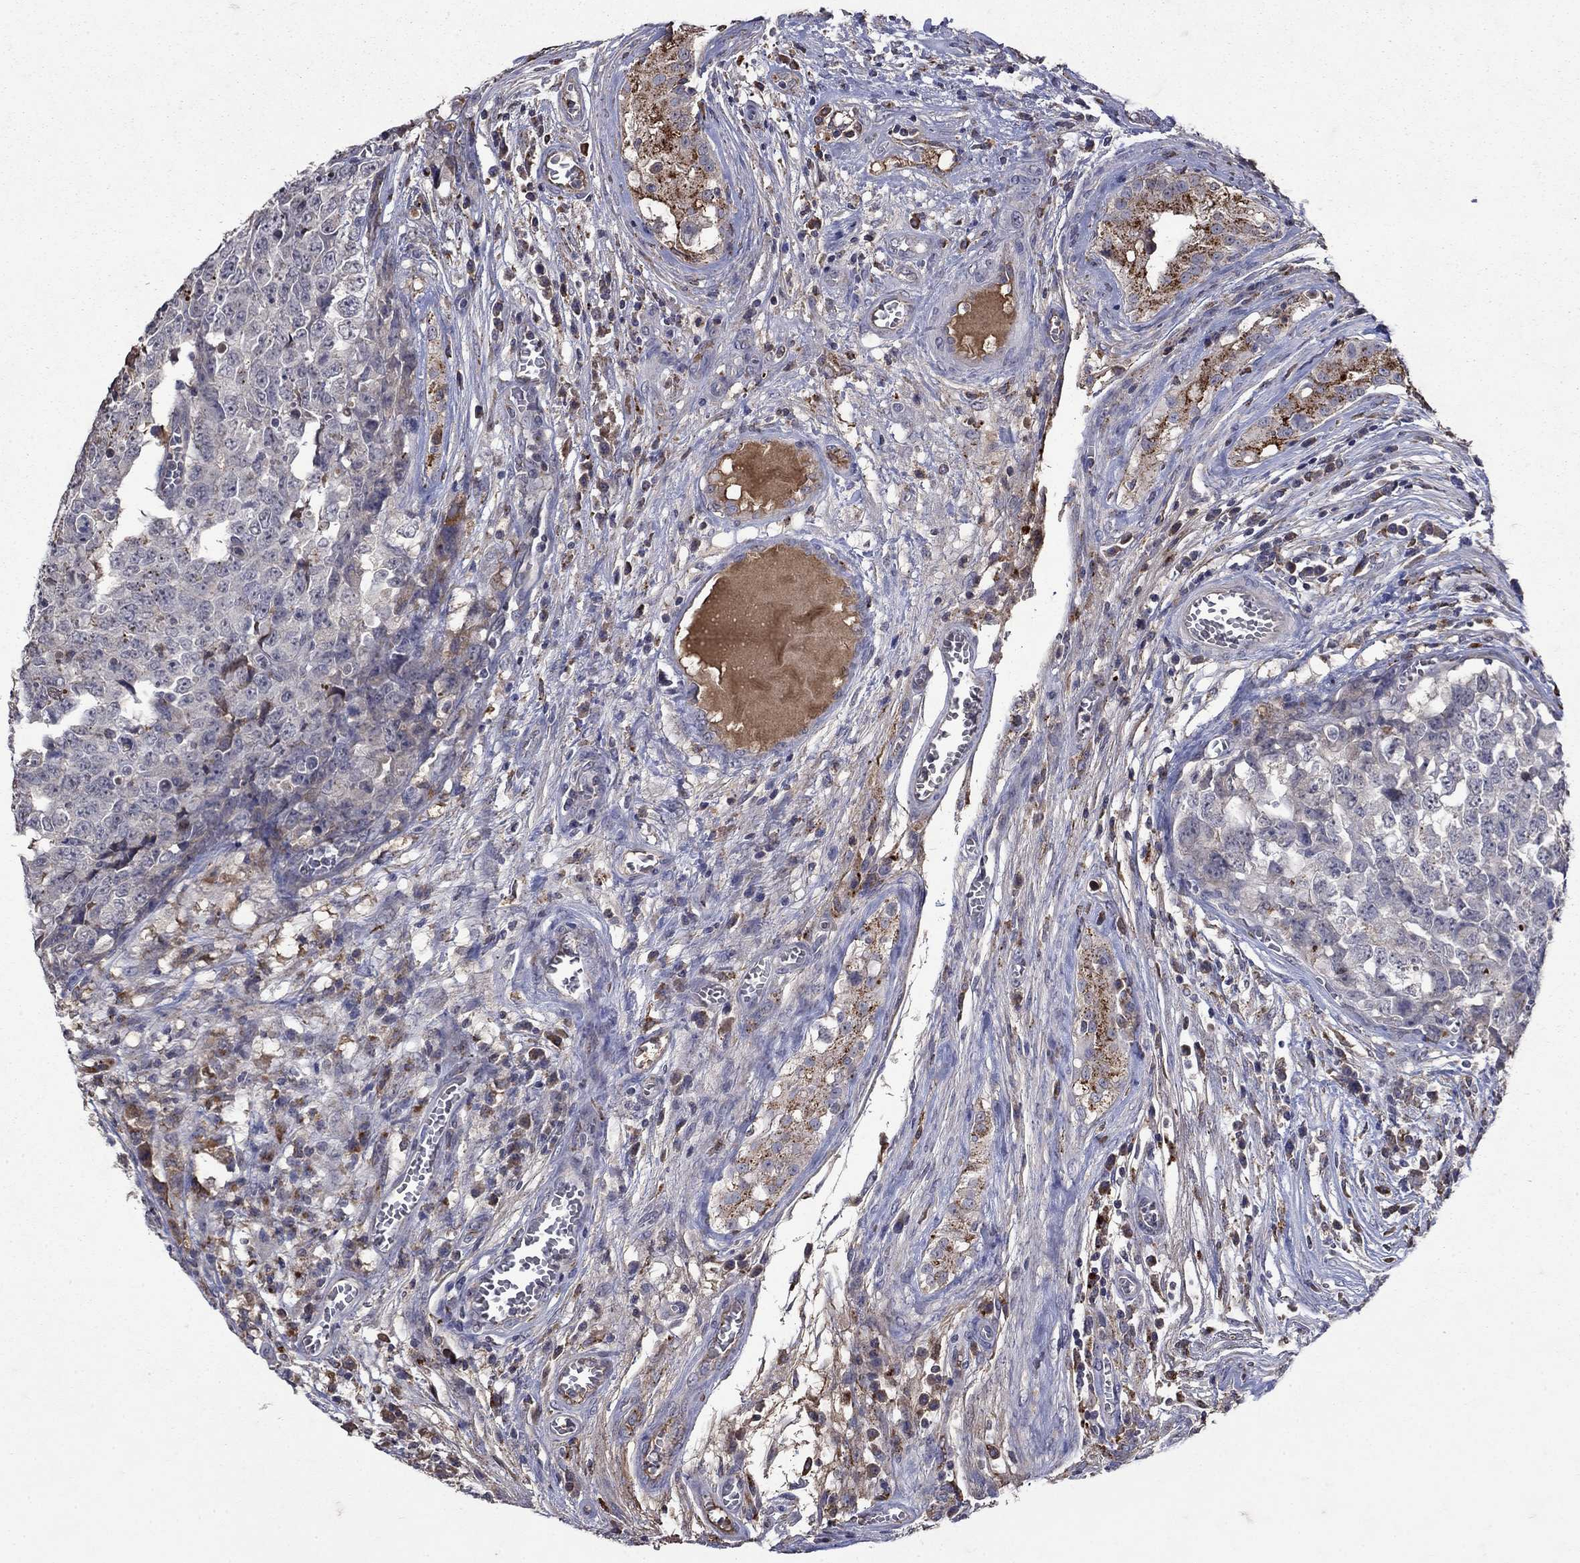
{"staining": {"intensity": "negative", "quantity": "none", "location": "none"}, "tissue": "testis cancer", "cell_type": "Tumor cells", "image_type": "cancer", "snomed": [{"axis": "morphology", "description": "Carcinoma, Embryonal, NOS"}, {"axis": "topography", "description": "Testis"}], "caption": "An image of testis cancer (embryonal carcinoma) stained for a protein displays no brown staining in tumor cells.", "gene": "NPC2", "patient": {"sex": "male", "age": 23}}